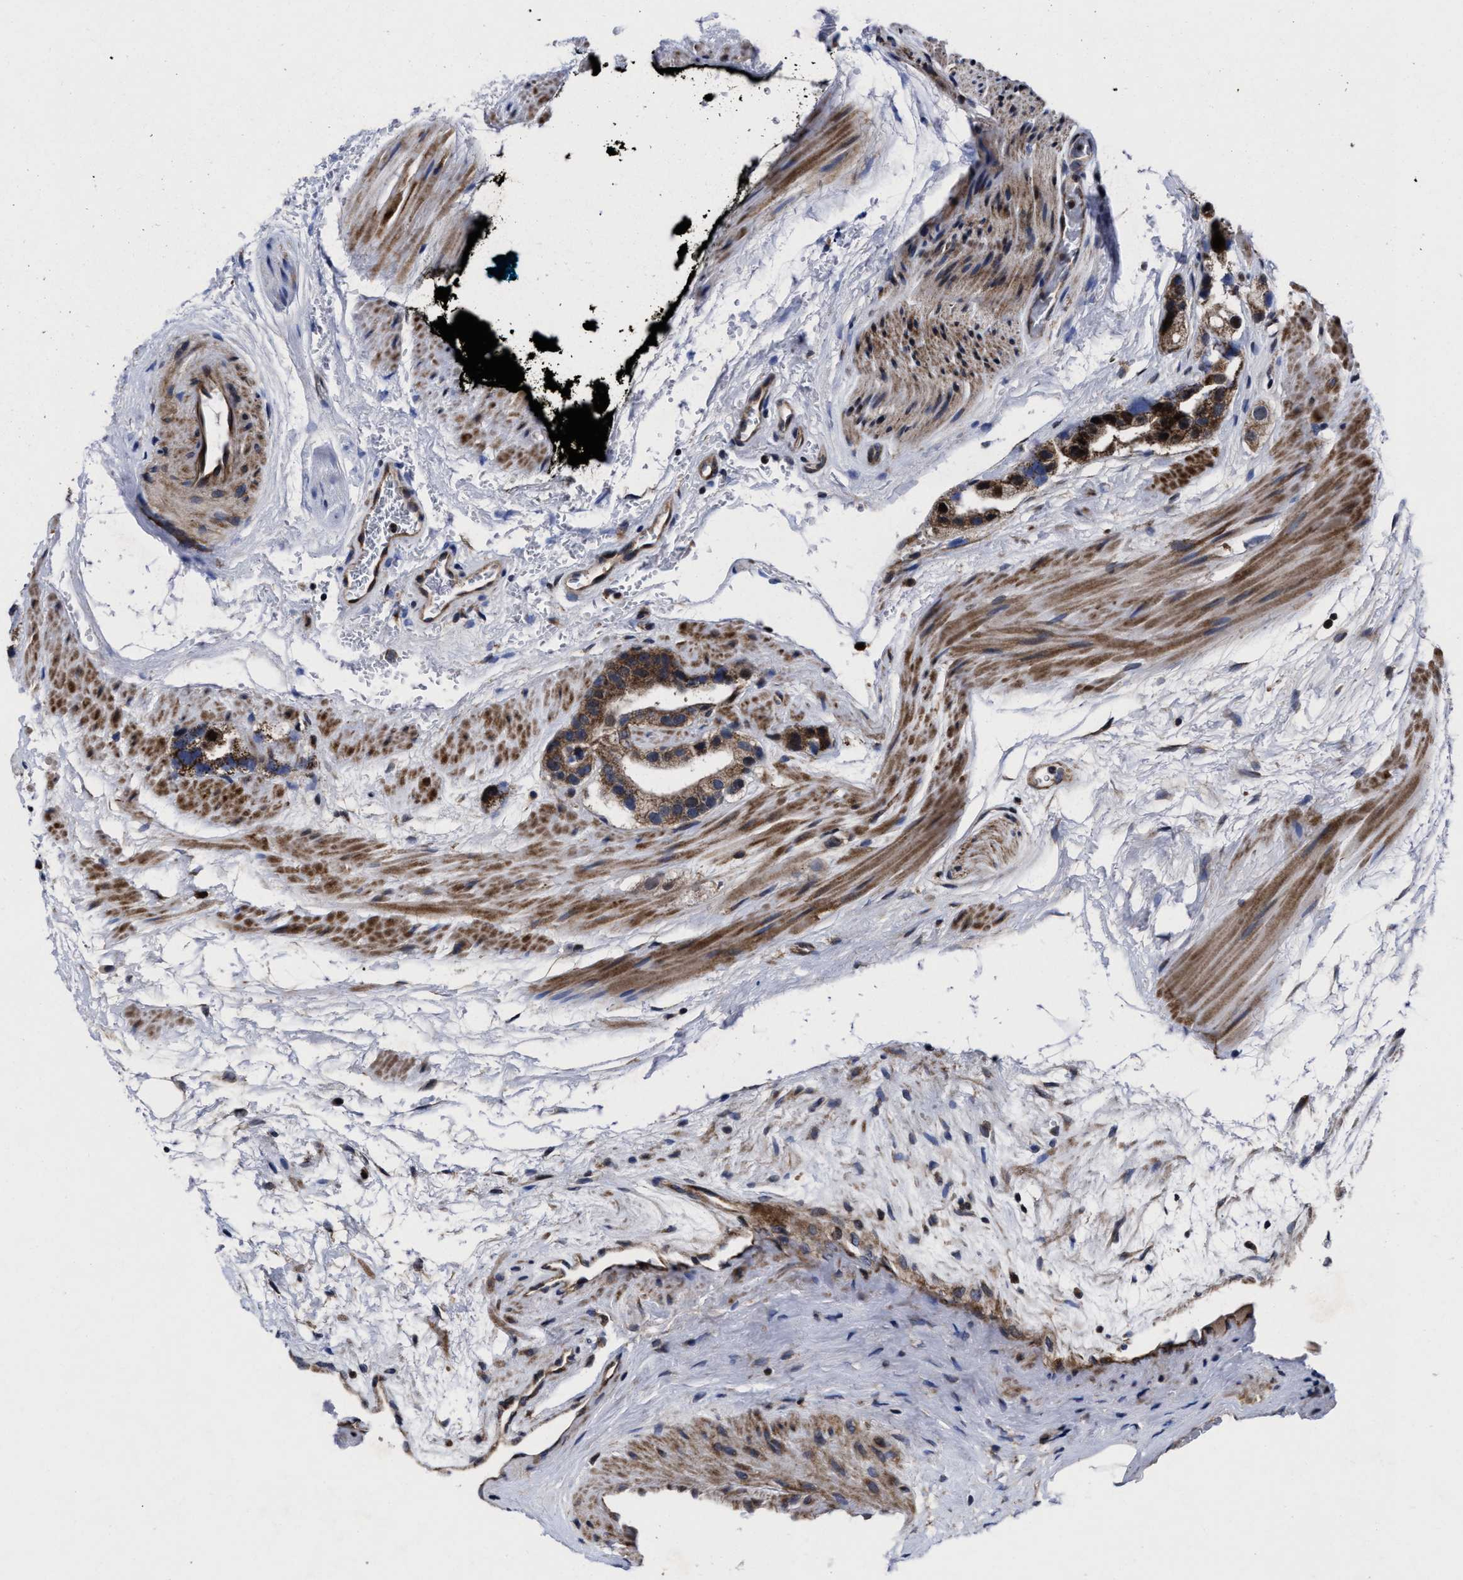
{"staining": {"intensity": "moderate", "quantity": ">75%", "location": "cytoplasmic/membranous"}, "tissue": "prostate cancer", "cell_type": "Tumor cells", "image_type": "cancer", "snomed": [{"axis": "morphology", "description": "Adenocarcinoma, High grade"}, {"axis": "topography", "description": "Prostate"}], "caption": "Protein staining of prostate cancer (high-grade adenocarcinoma) tissue demonstrates moderate cytoplasmic/membranous positivity in about >75% of tumor cells. (brown staining indicates protein expression, while blue staining denotes nuclei).", "gene": "MRPL50", "patient": {"sex": "male", "age": 63}}